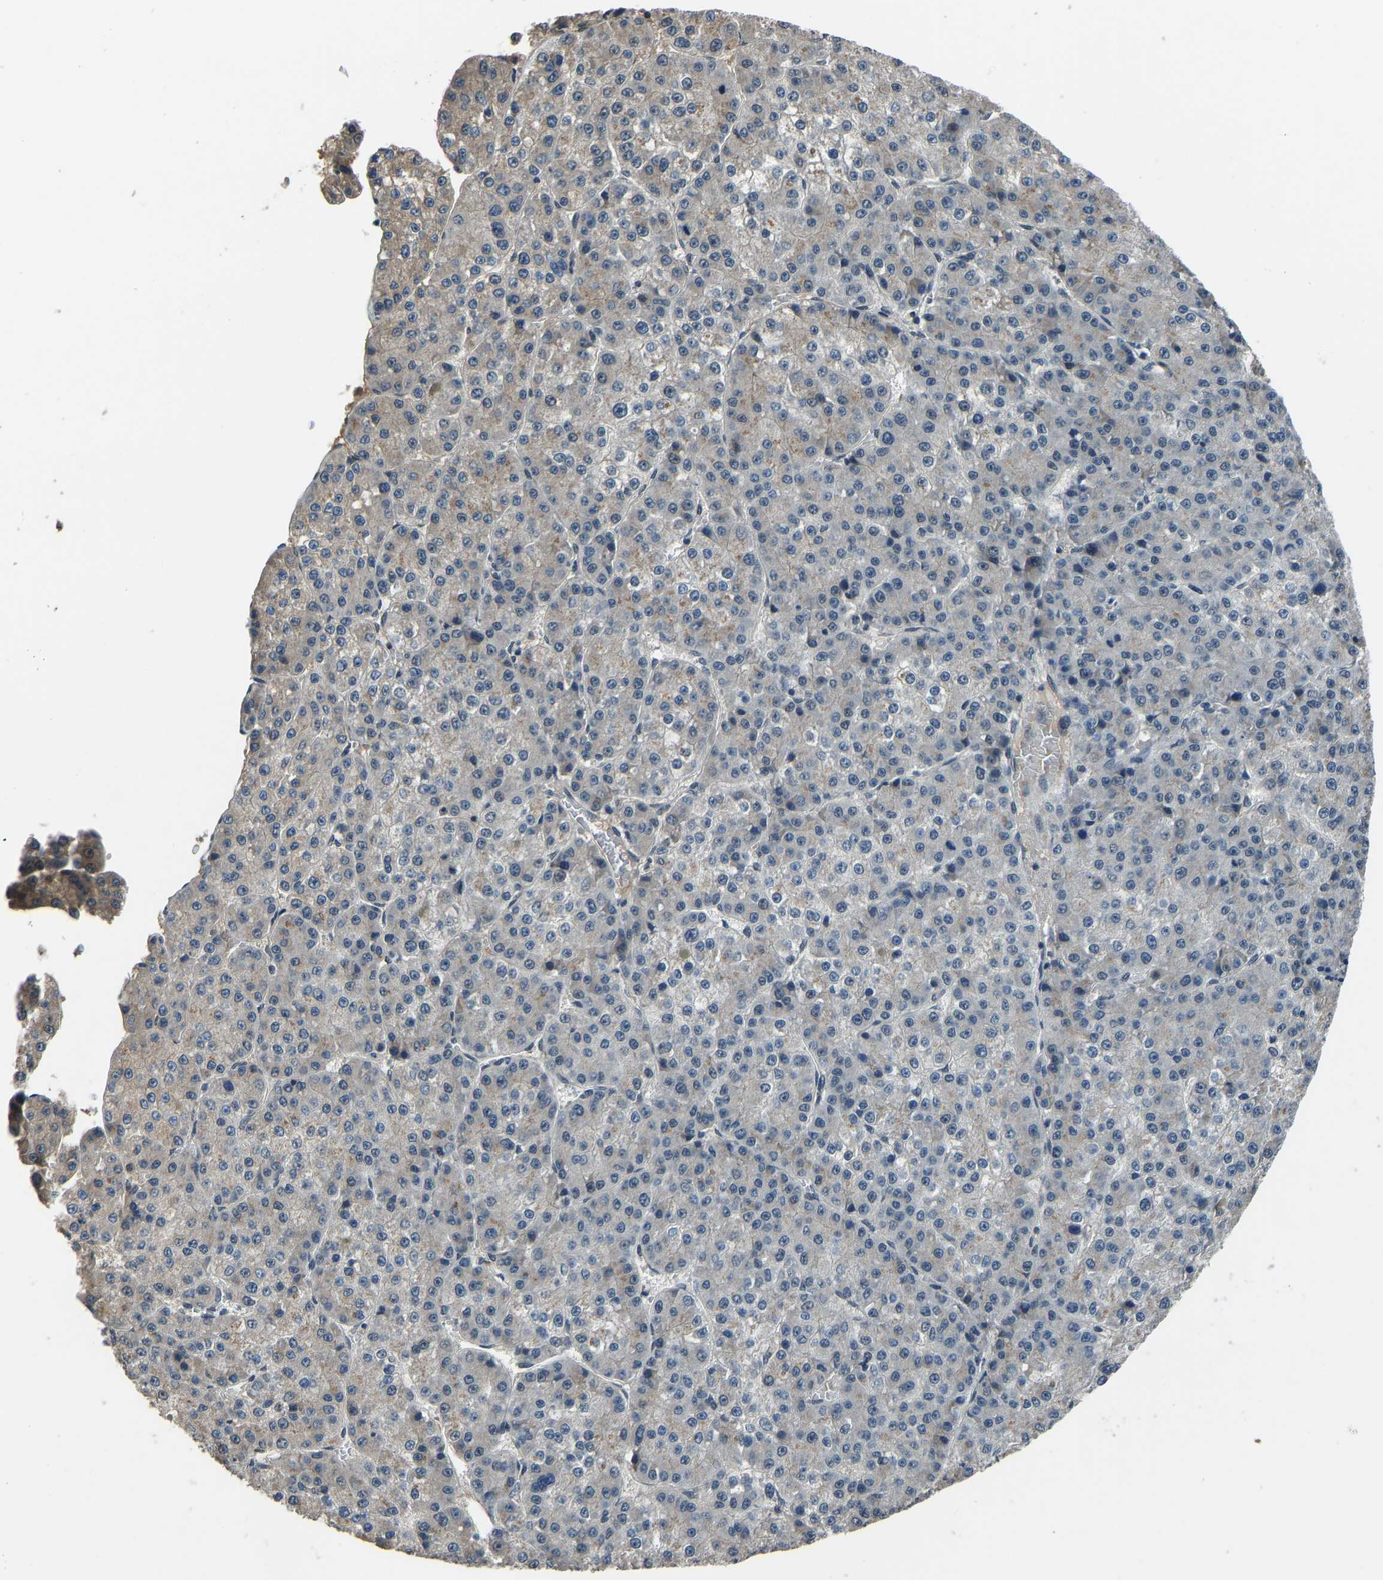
{"staining": {"intensity": "weak", "quantity": "<25%", "location": "cytoplasmic/membranous"}, "tissue": "liver cancer", "cell_type": "Tumor cells", "image_type": "cancer", "snomed": [{"axis": "morphology", "description": "Carcinoma, Hepatocellular, NOS"}, {"axis": "topography", "description": "Liver"}], "caption": "Liver cancer (hepatocellular carcinoma) was stained to show a protein in brown. There is no significant staining in tumor cells.", "gene": "TOX4", "patient": {"sex": "female", "age": 73}}